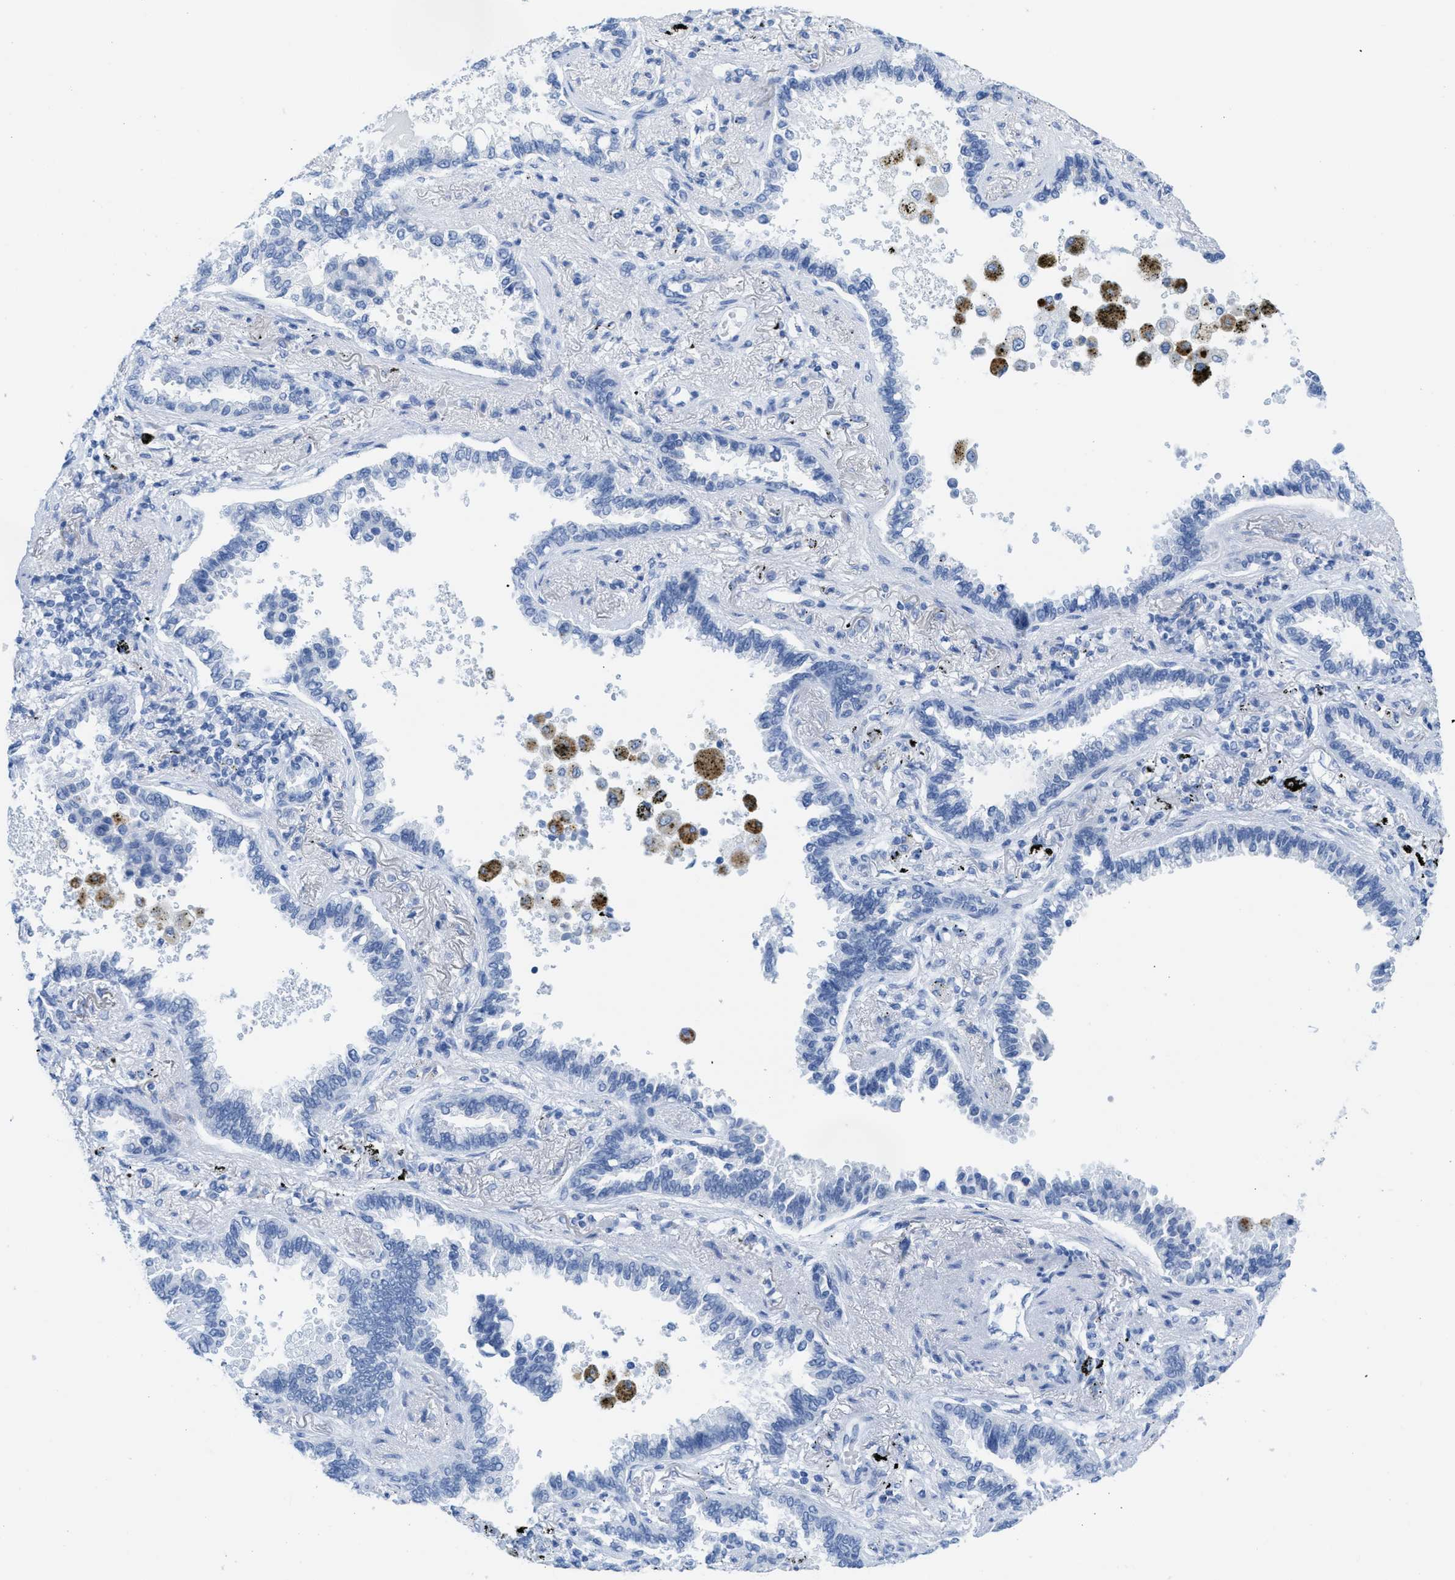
{"staining": {"intensity": "negative", "quantity": "none", "location": "none"}, "tissue": "lung cancer", "cell_type": "Tumor cells", "image_type": "cancer", "snomed": [{"axis": "morphology", "description": "Normal tissue, NOS"}, {"axis": "morphology", "description": "Adenocarcinoma, NOS"}, {"axis": "topography", "description": "Lung"}], "caption": "Lung cancer was stained to show a protein in brown. There is no significant positivity in tumor cells.", "gene": "WDR4", "patient": {"sex": "male", "age": 59}}